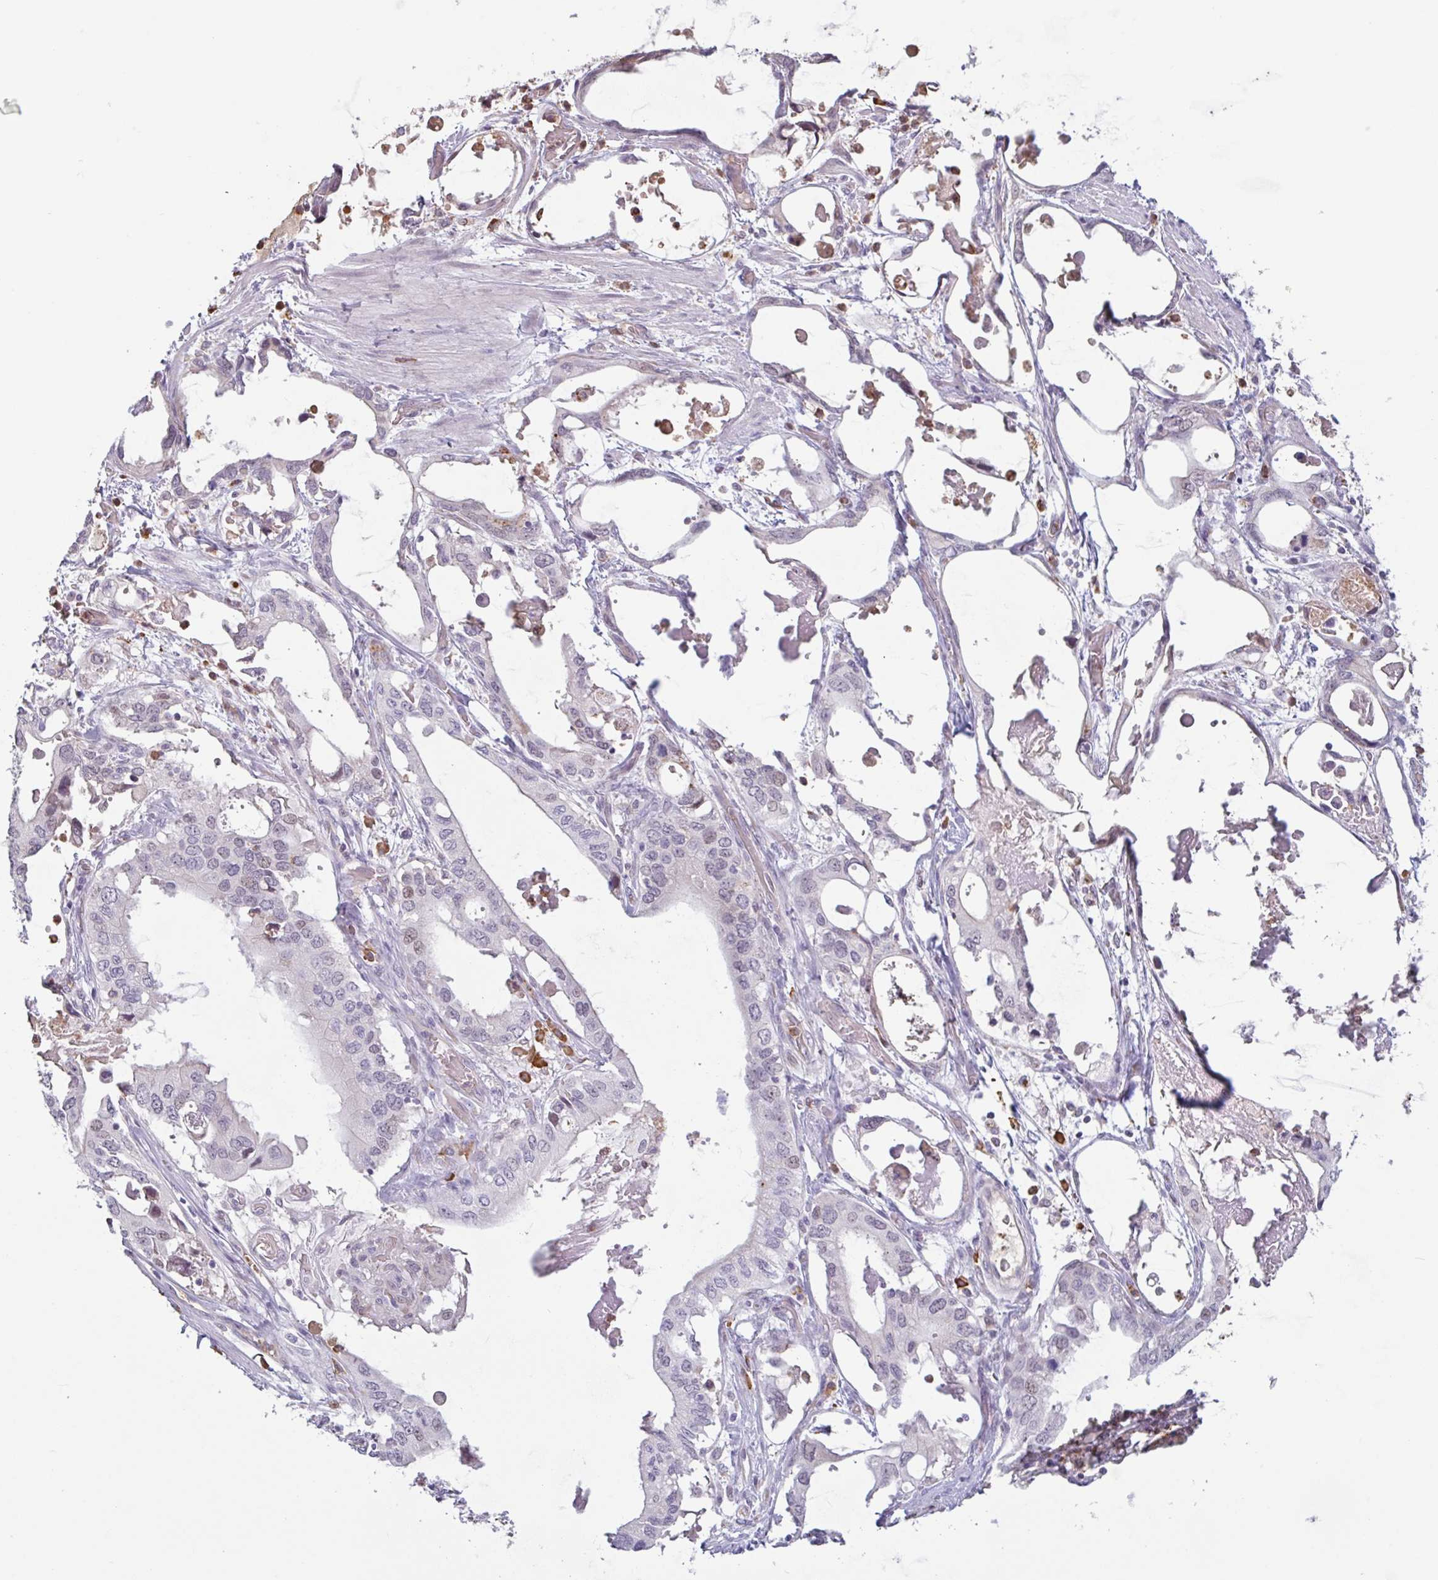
{"staining": {"intensity": "weak", "quantity": "<25%", "location": "nuclear"}, "tissue": "stomach cancer", "cell_type": "Tumor cells", "image_type": "cancer", "snomed": [{"axis": "morphology", "description": "Adenocarcinoma, NOS"}, {"axis": "topography", "description": "Stomach, upper"}], "caption": "Tumor cells show no significant expression in stomach cancer (adenocarcinoma). The staining is performed using DAB (3,3'-diaminobenzidine) brown chromogen with nuclei counter-stained in using hematoxylin.", "gene": "TAF1D", "patient": {"sex": "male", "age": 74}}